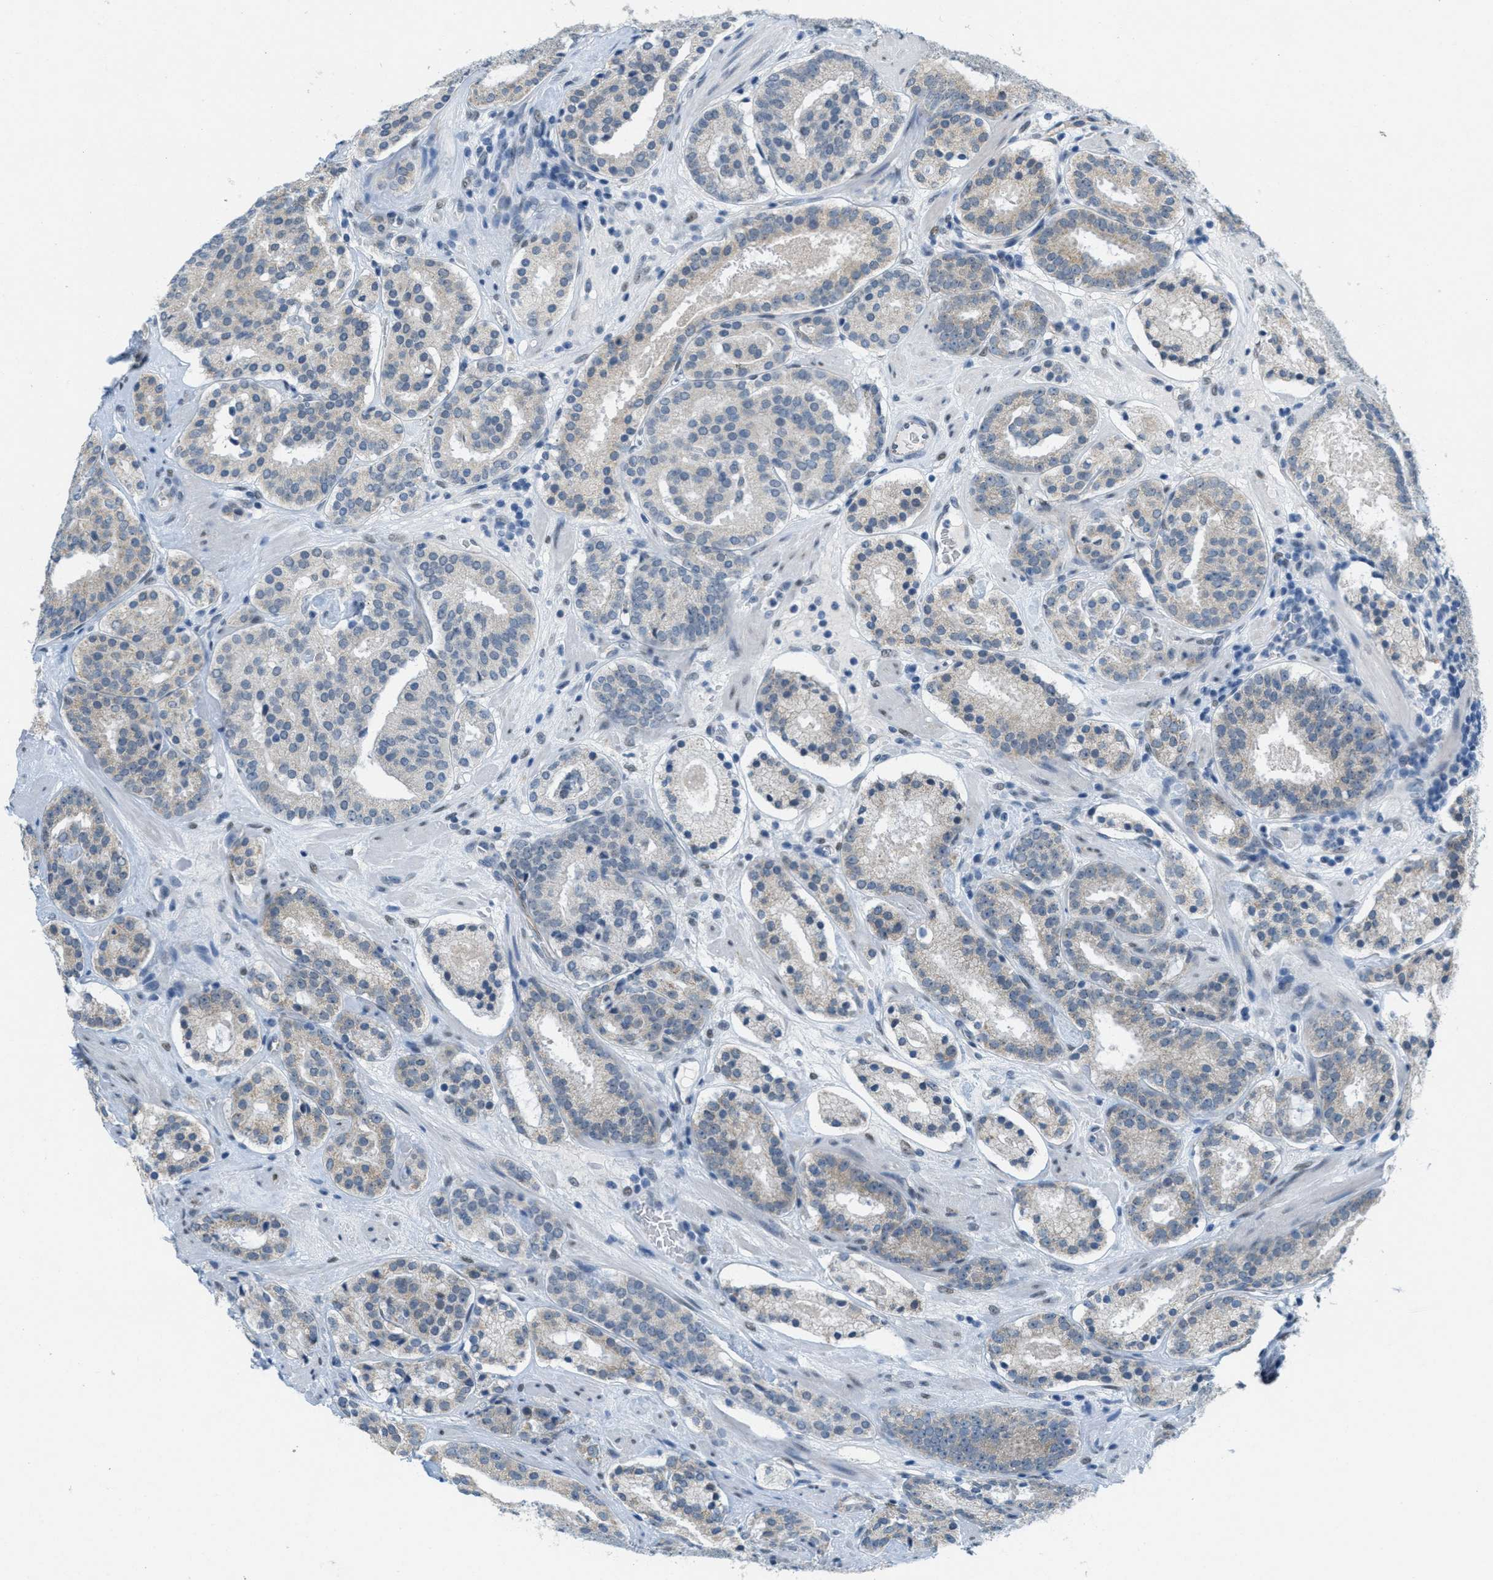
{"staining": {"intensity": "weak", "quantity": "25%-75%", "location": "cytoplasmic/membranous"}, "tissue": "prostate cancer", "cell_type": "Tumor cells", "image_type": "cancer", "snomed": [{"axis": "morphology", "description": "Adenocarcinoma, Low grade"}, {"axis": "topography", "description": "Prostate"}], "caption": "Immunohistochemistry (DAB (3,3'-diaminobenzidine)) staining of human prostate cancer shows weak cytoplasmic/membranous protein positivity in approximately 25%-75% of tumor cells.", "gene": "HS3ST2", "patient": {"sex": "male", "age": 69}}